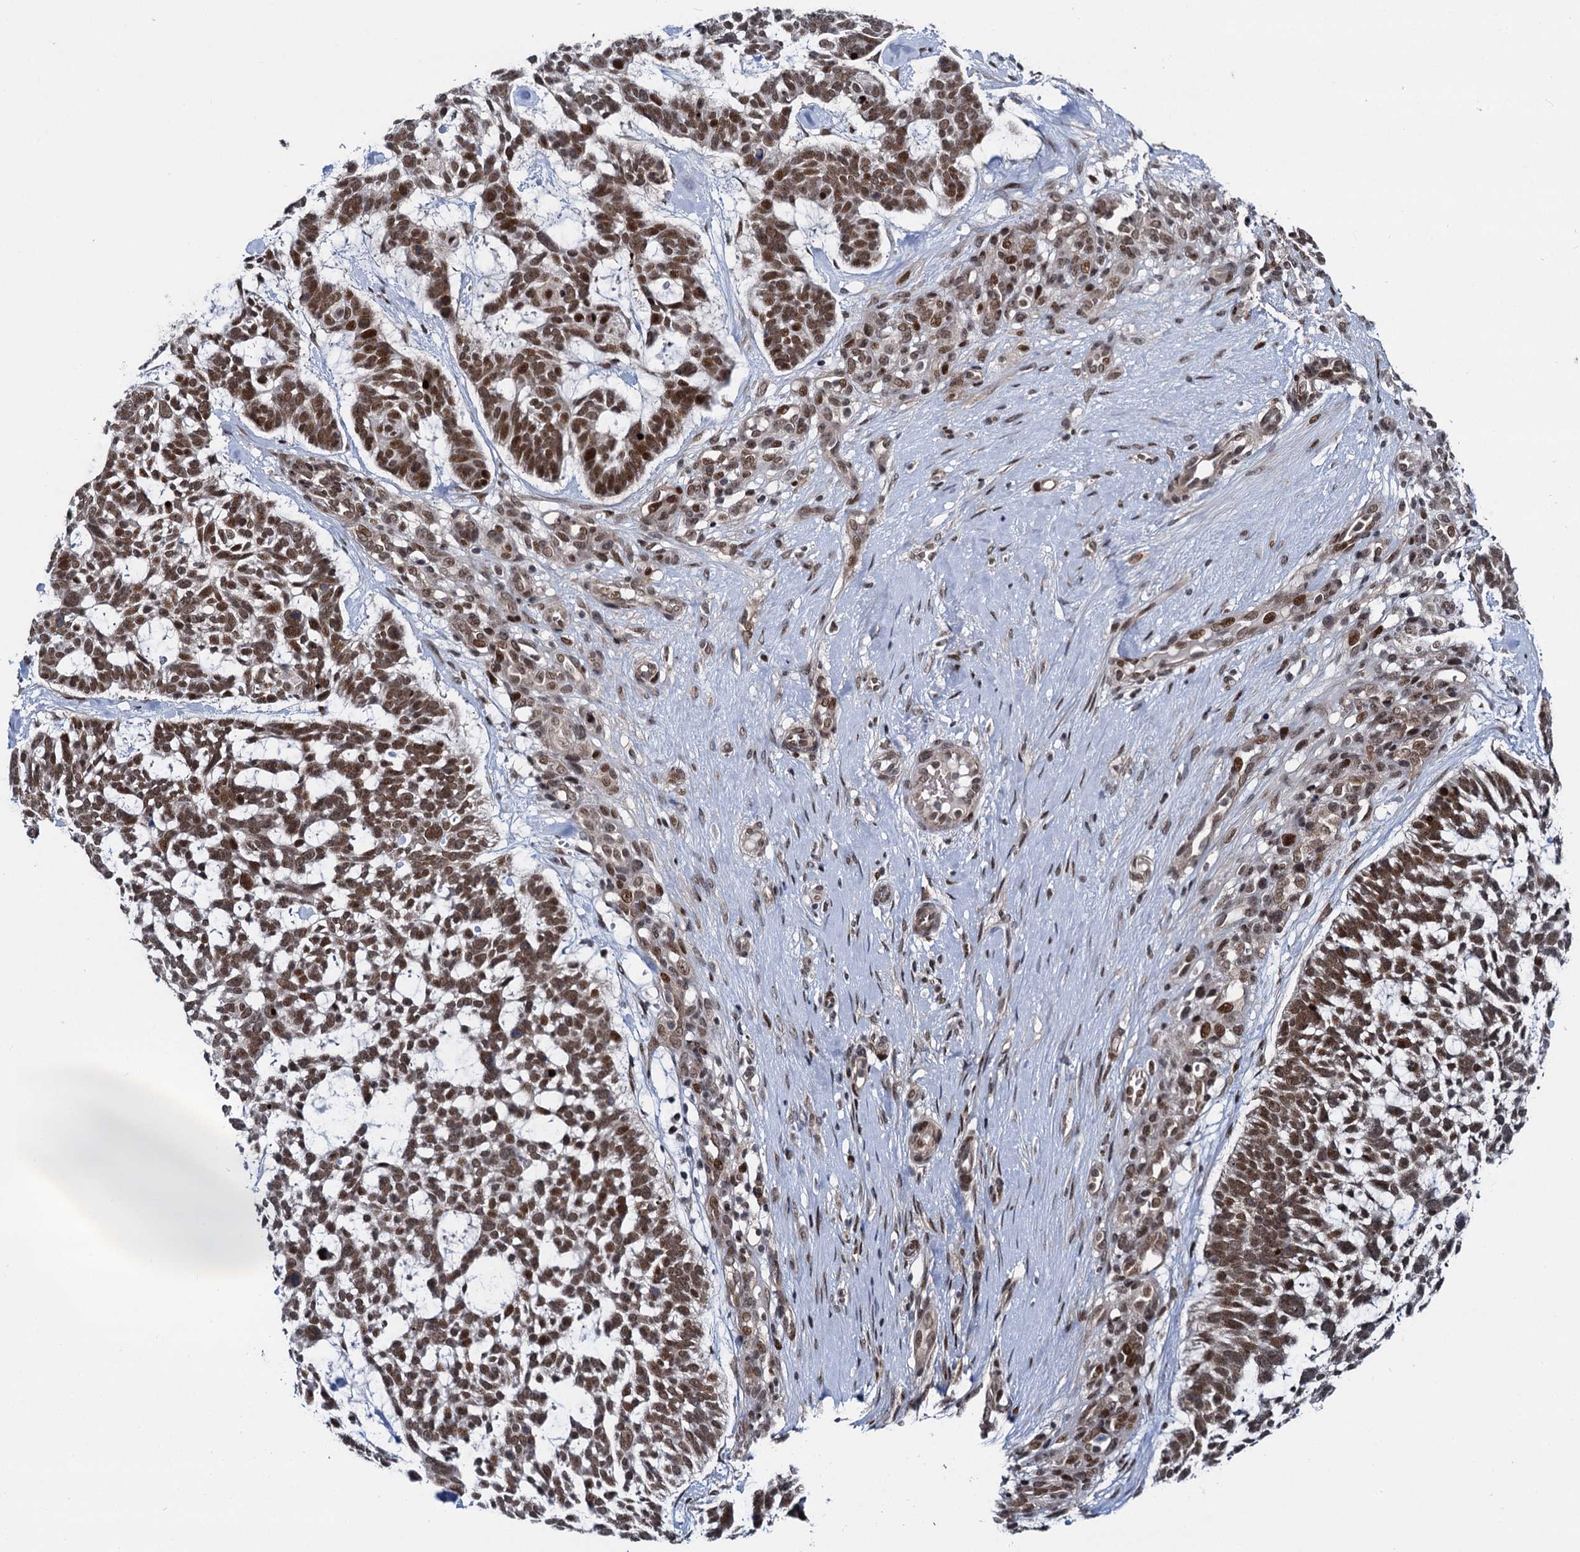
{"staining": {"intensity": "moderate", "quantity": ">75%", "location": "nuclear"}, "tissue": "skin cancer", "cell_type": "Tumor cells", "image_type": "cancer", "snomed": [{"axis": "morphology", "description": "Basal cell carcinoma"}, {"axis": "topography", "description": "Skin"}], "caption": "Brown immunohistochemical staining in human skin basal cell carcinoma demonstrates moderate nuclear staining in approximately >75% of tumor cells.", "gene": "RUFY2", "patient": {"sex": "male", "age": 88}}